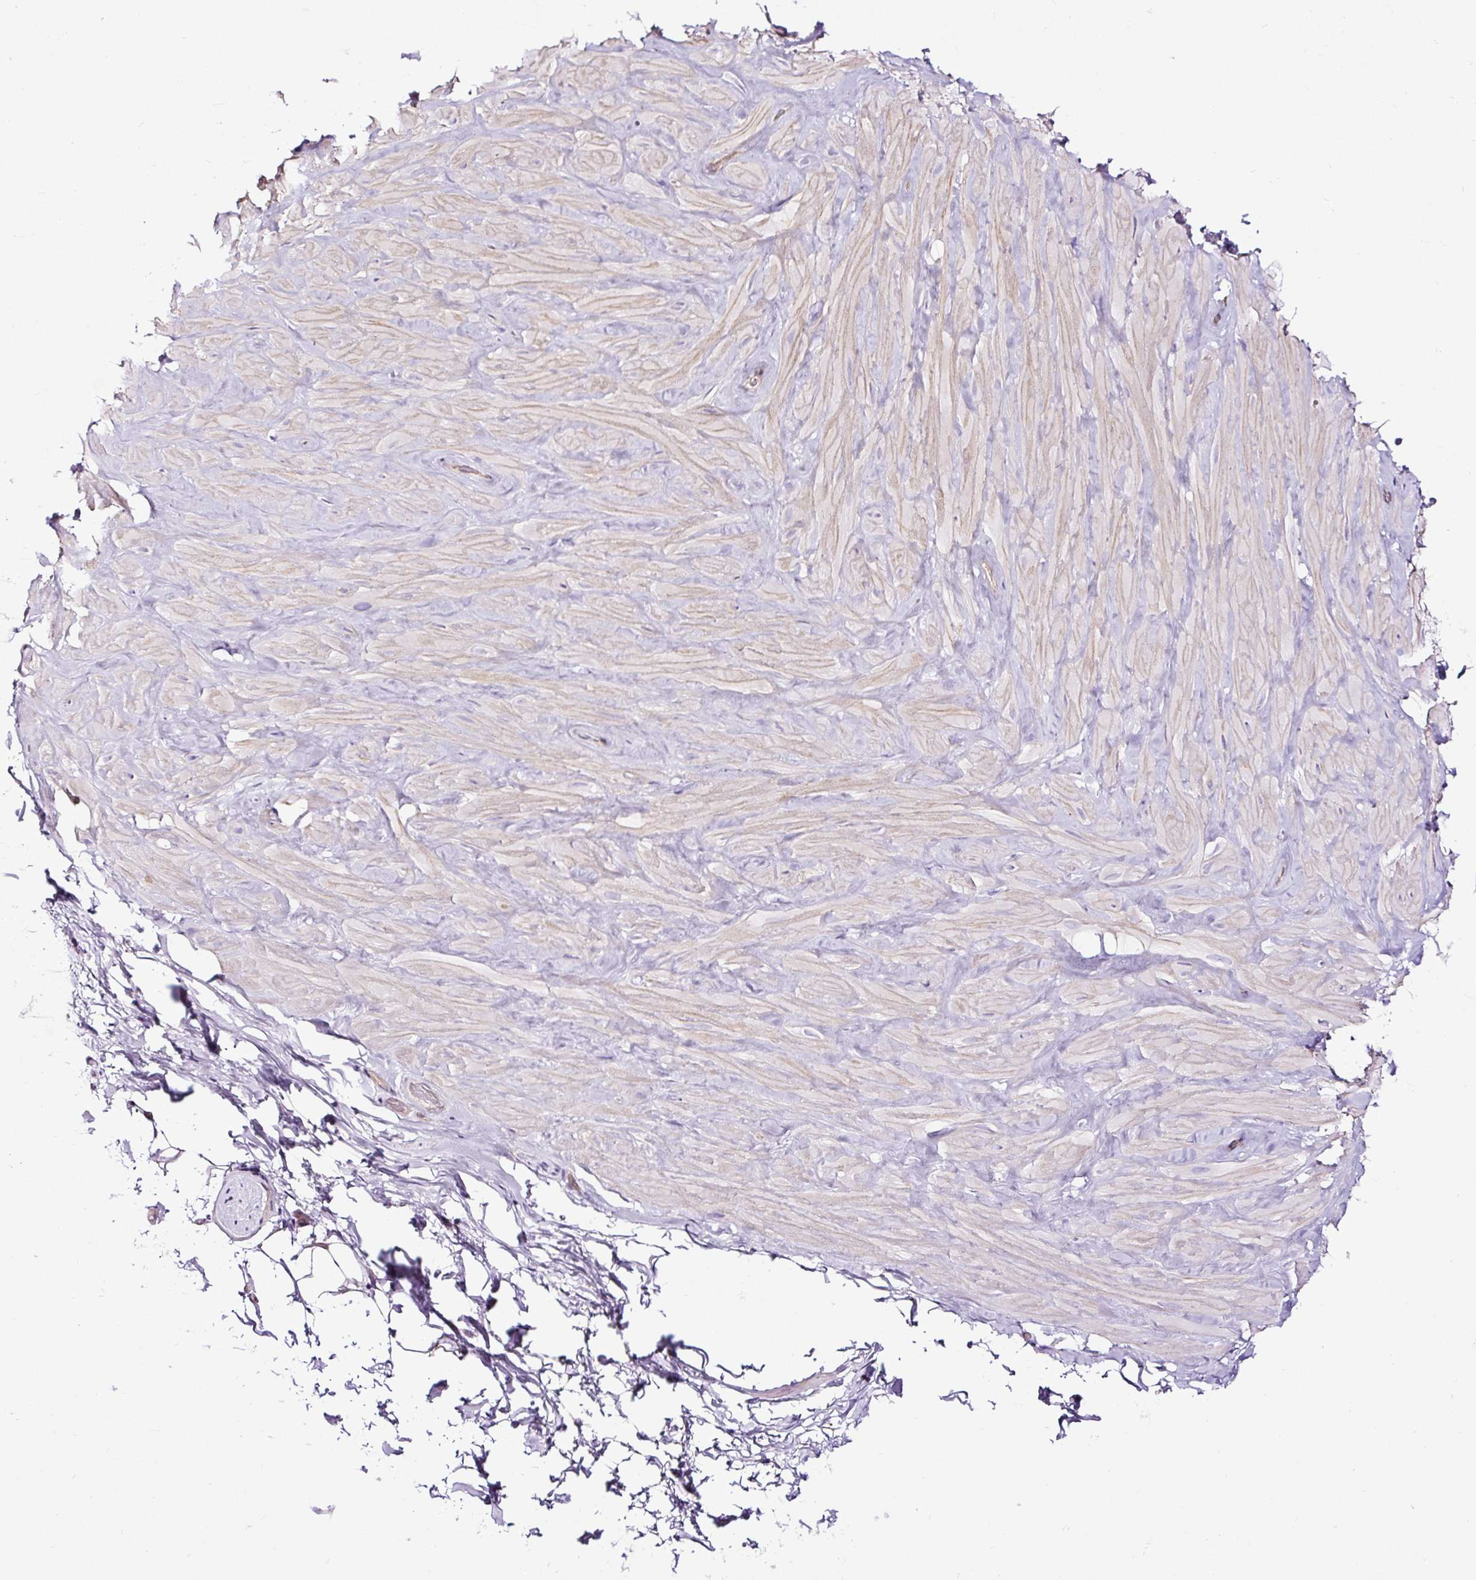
{"staining": {"intensity": "negative", "quantity": "none", "location": "none"}, "tissue": "adipose tissue", "cell_type": "Adipocytes", "image_type": "normal", "snomed": [{"axis": "morphology", "description": "Normal tissue, NOS"}, {"axis": "topography", "description": "Vascular tissue"}, {"axis": "topography", "description": "Peripheral nerve tissue"}], "caption": "Immunohistochemistry (IHC) of normal human adipose tissue demonstrates no expression in adipocytes.", "gene": "SLC7A8", "patient": {"sex": "male", "age": 41}}